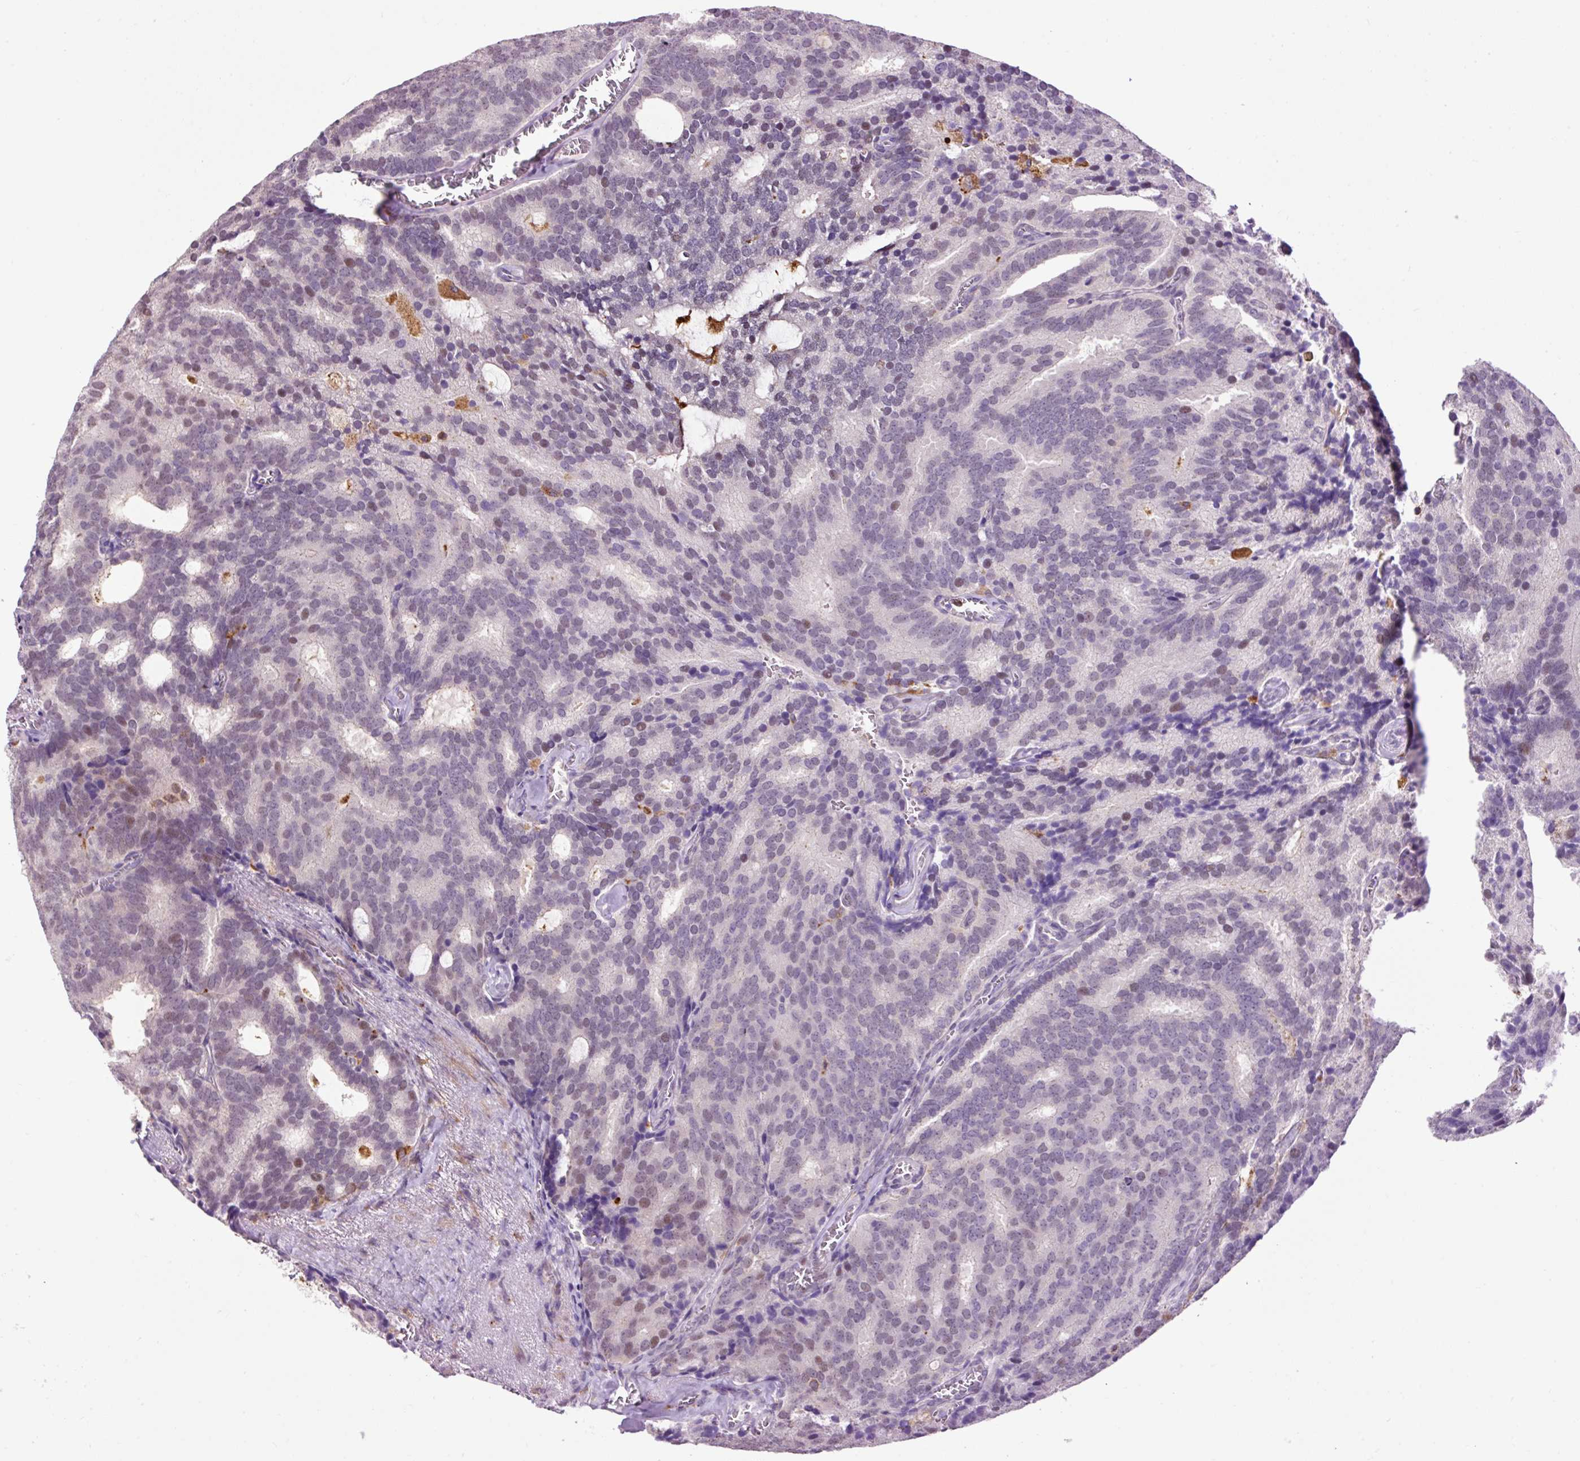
{"staining": {"intensity": "moderate", "quantity": "<25%", "location": "nuclear"}, "tissue": "prostate cancer", "cell_type": "Tumor cells", "image_type": "cancer", "snomed": [{"axis": "morphology", "description": "Adenocarcinoma, Low grade"}, {"axis": "topography", "description": "Prostate"}], "caption": "IHC photomicrograph of prostate cancer (adenocarcinoma (low-grade)) stained for a protein (brown), which shows low levels of moderate nuclear expression in about <25% of tumor cells.", "gene": "LY86", "patient": {"sex": "male", "age": 71}}